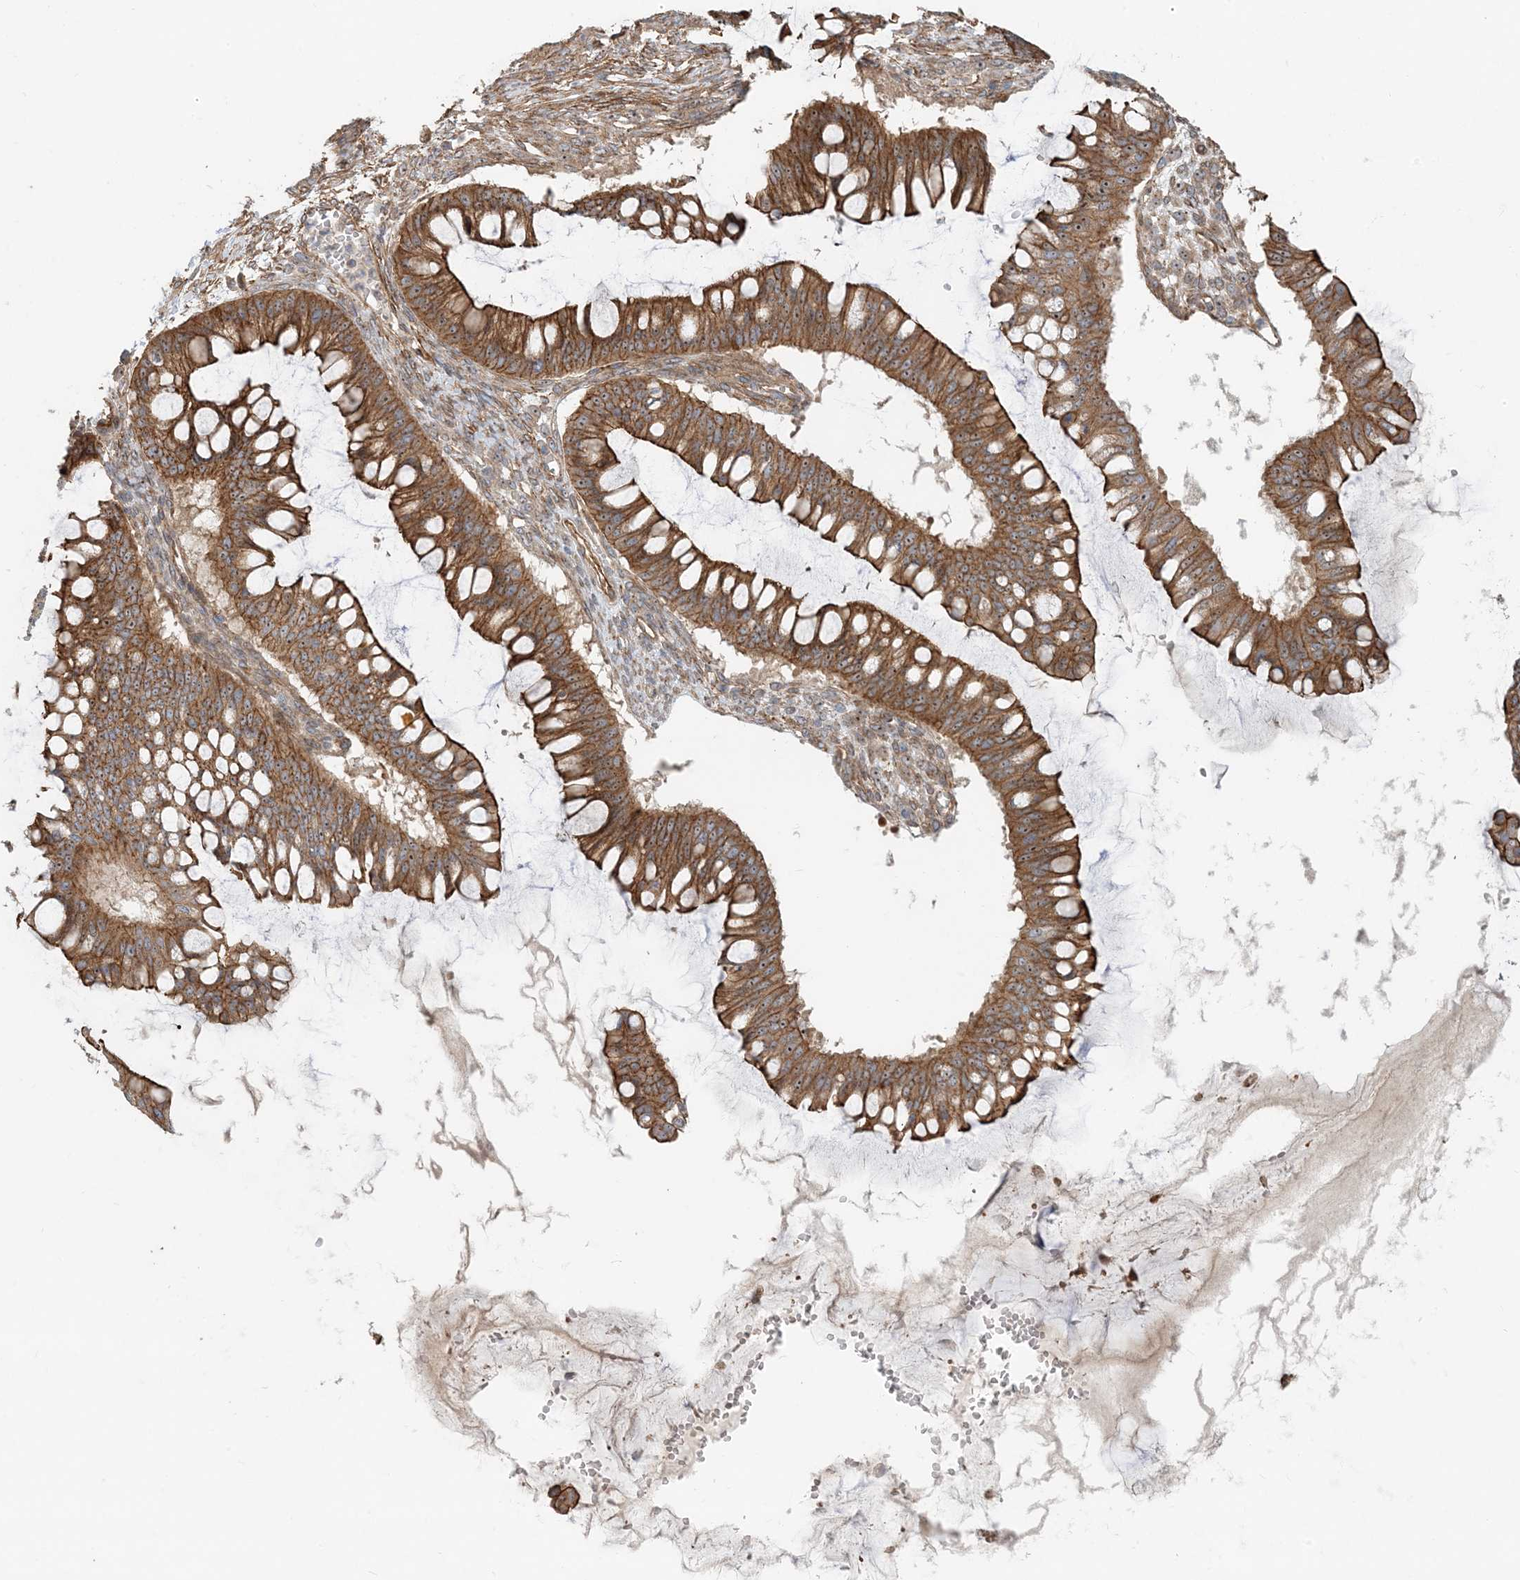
{"staining": {"intensity": "strong", "quantity": ">75%", "location": "cytoplasmic/membranous"}, "tissue": "ovarian cancer", "cell_type": "Tumor cells", "image_type": "cancer", "snomed": [{"axis": "morphology", "description": "Cystadenocarcinoma, mucinous, NOS"}, {"axis": "topography", "description": "Ovary"}], "caption": "Brown immunohistochemical staining in human ovarian cancer (mucinous cystadenocarcinoma) exhibits strong cytoplasmic/membranous staining in approximately >75% of tumor cells.", "gene": "MYL5", "patient": {"sex": "female", "age": 73}}